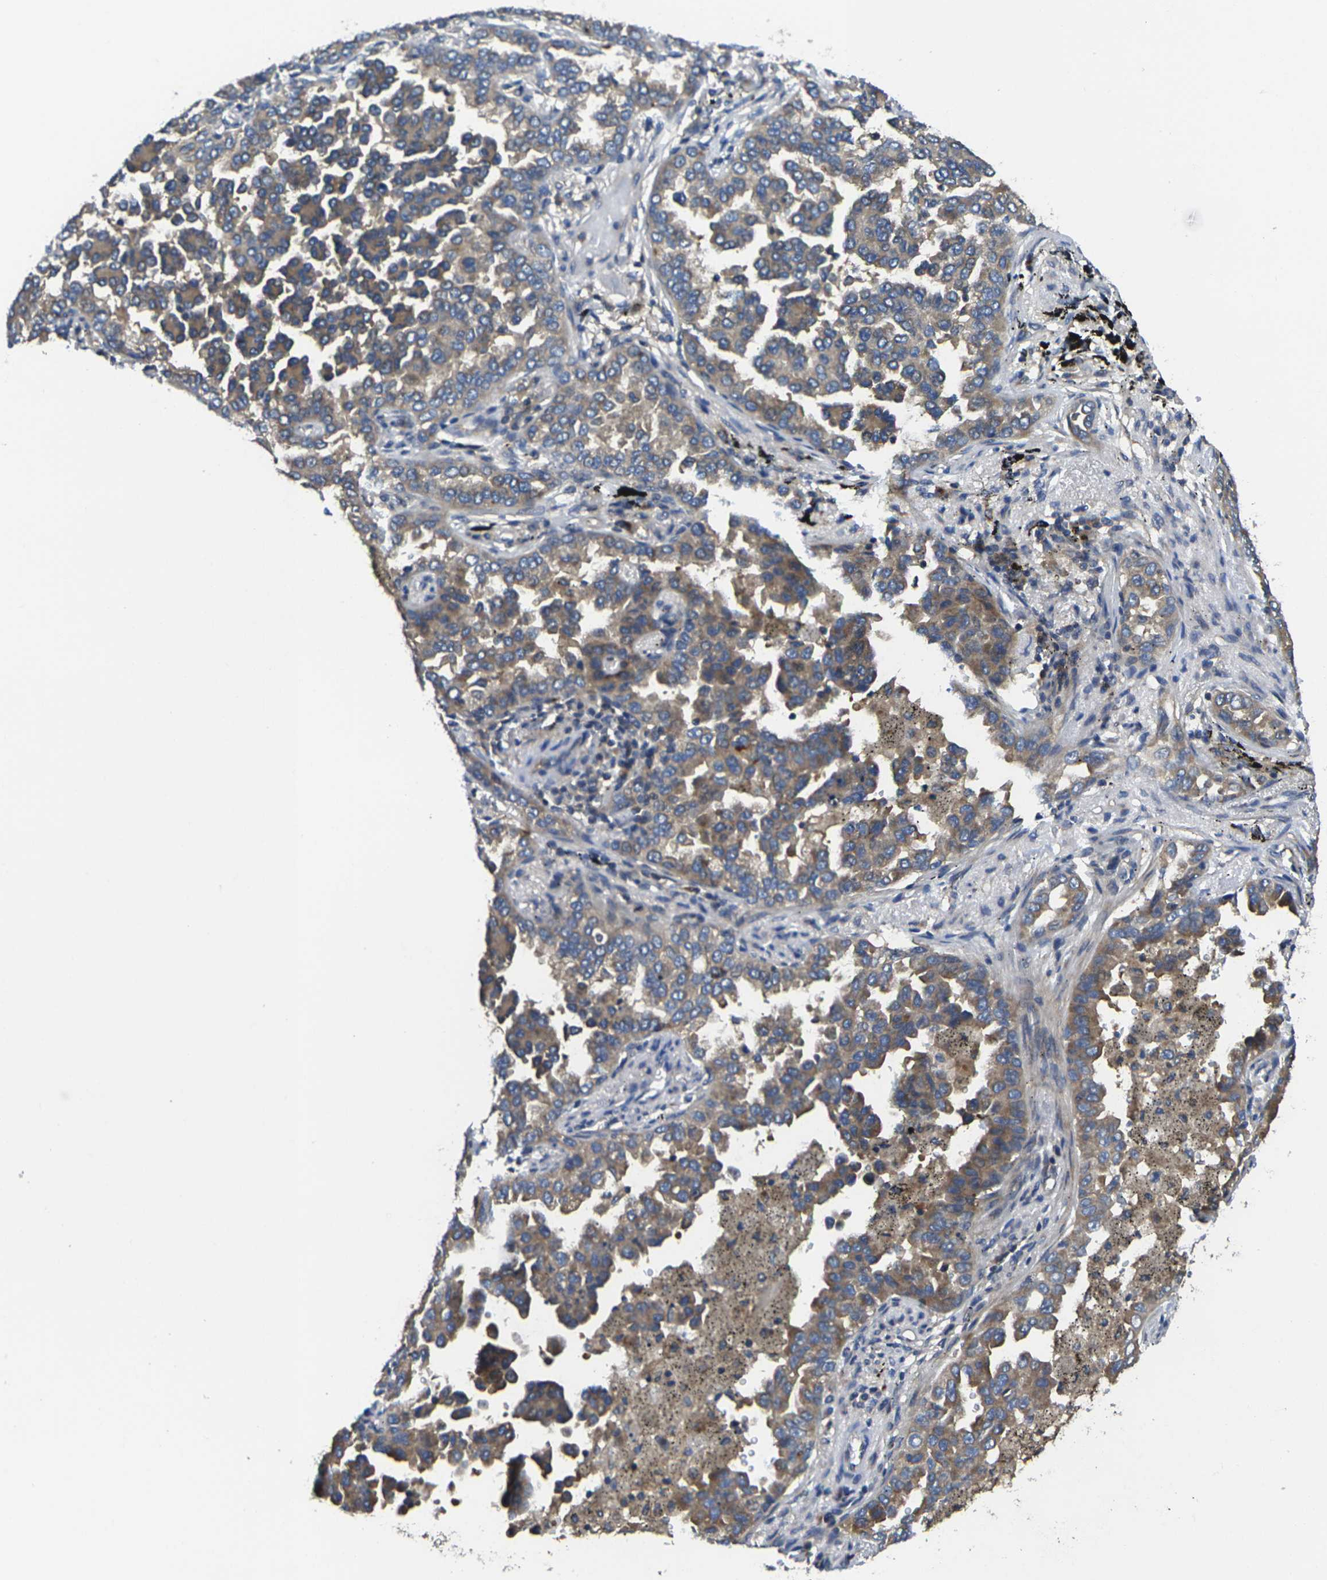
{"staining": {"intensity": "moderate", "quantity": "25%-75%", "location": "cytoplasmic/membranous"}, "tissue": "lung cancer", "cell_type": "Tumor cells", "image_type": "cancer", "snomed": [{"axis": "morphology", "description": "Normal tissue, NOS"}, {"axis": "morphology", "description": "Adenocarcinoma, NOS"}, {"axis": "topography", "description": "Lung"}], "caption": "The photomicrograph exhibits a brown stain indicating the presence of a protein in the cytoplasmic/membranous of tumor cells in lung adenocarcinoma. Using DAB (3,3'-diaminobenzidine) (brown) and hematoxylin (blue) stains, captured at high magnification using brightfield microscopy.", "gene": "TMCC2", "patient": {"sex": "male", "age": 59}}